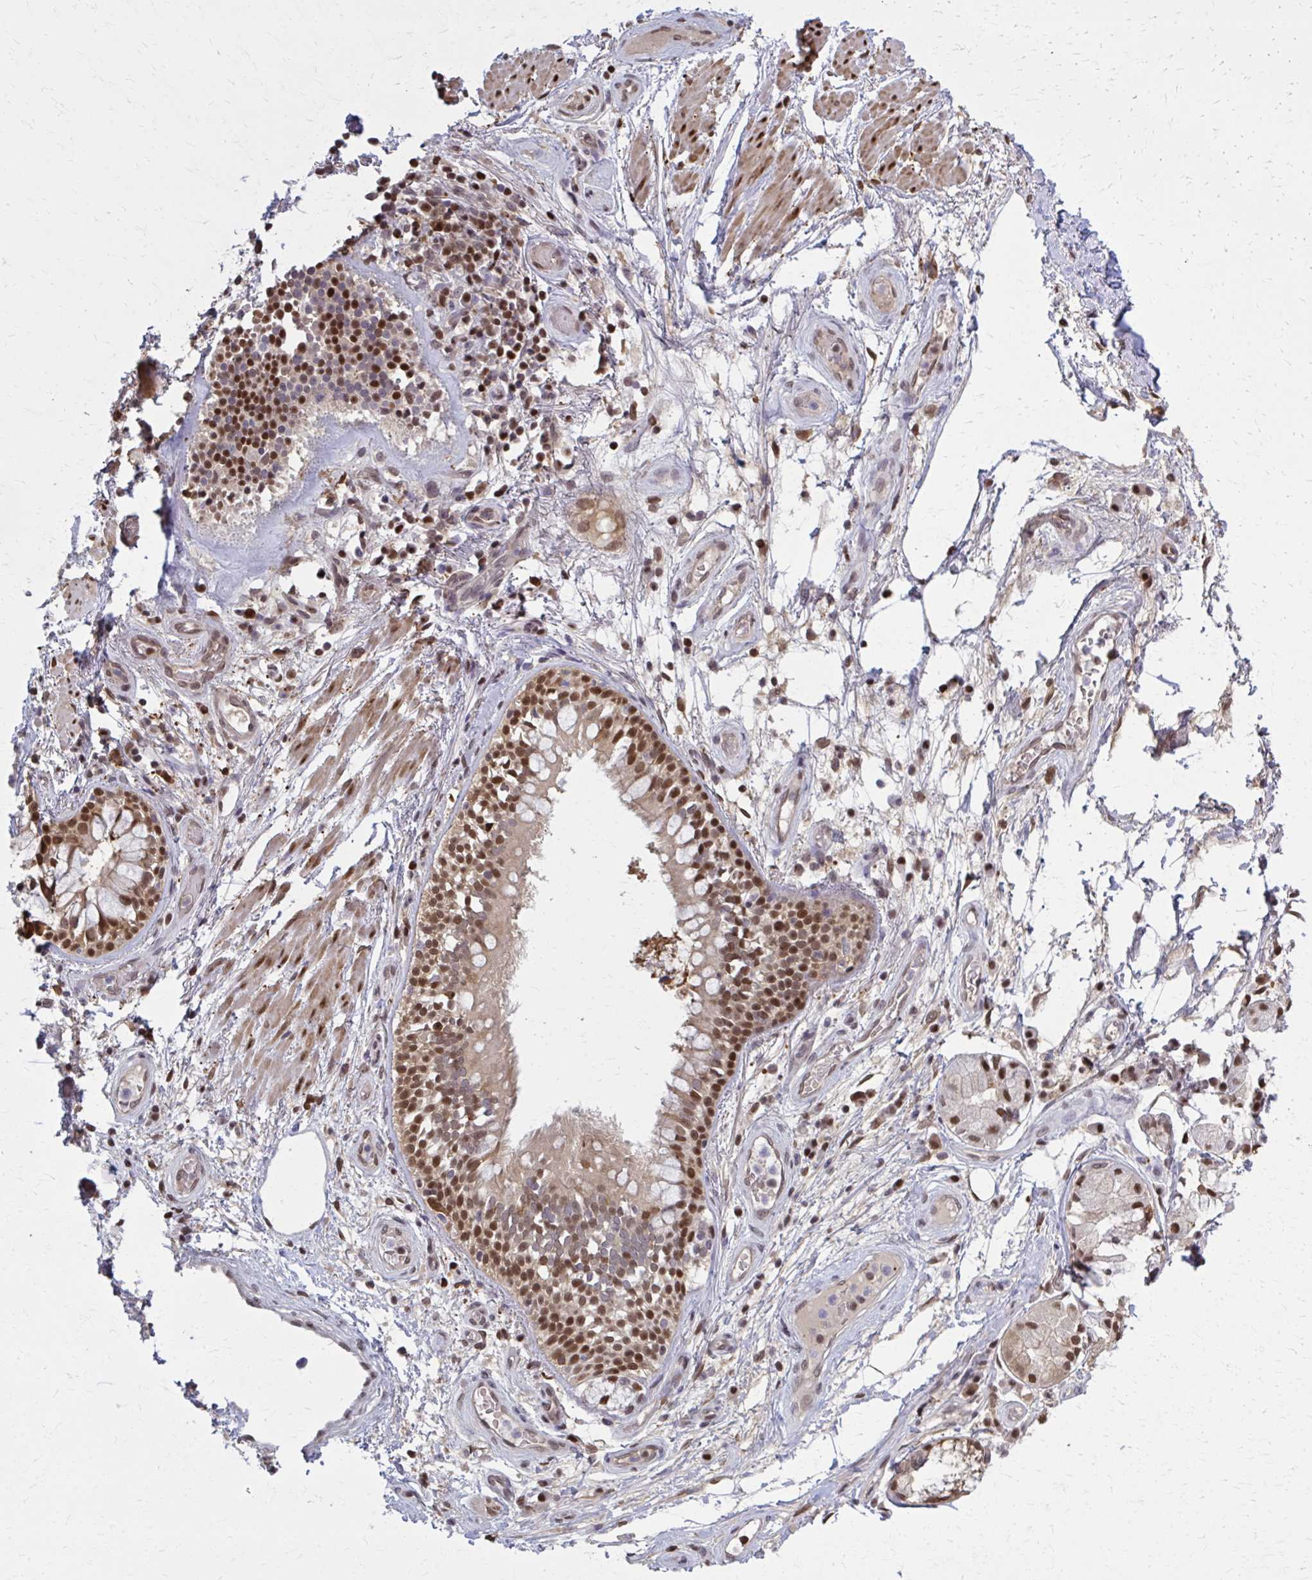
{"staining": {"intensity": "negative", "quantity": "none", "location": "none"}, "tissue": "adipose tissue", "cell_type": "Adipocytes", "image_type": "normal", "snomed": [{"axis": "morphology", "description": "Normal tissue, NOS"}, {"axis": "topography", "description": "Cartilage tissue"}, {"axis": "topography", "description": "Bronchus"}], "caption": "Immunohistochemical staining of benign human adipose tissue reveals no significant positivity in adipocytes.", "gene": "MDH1", "patient": {"sex": "male", "age": 64}}